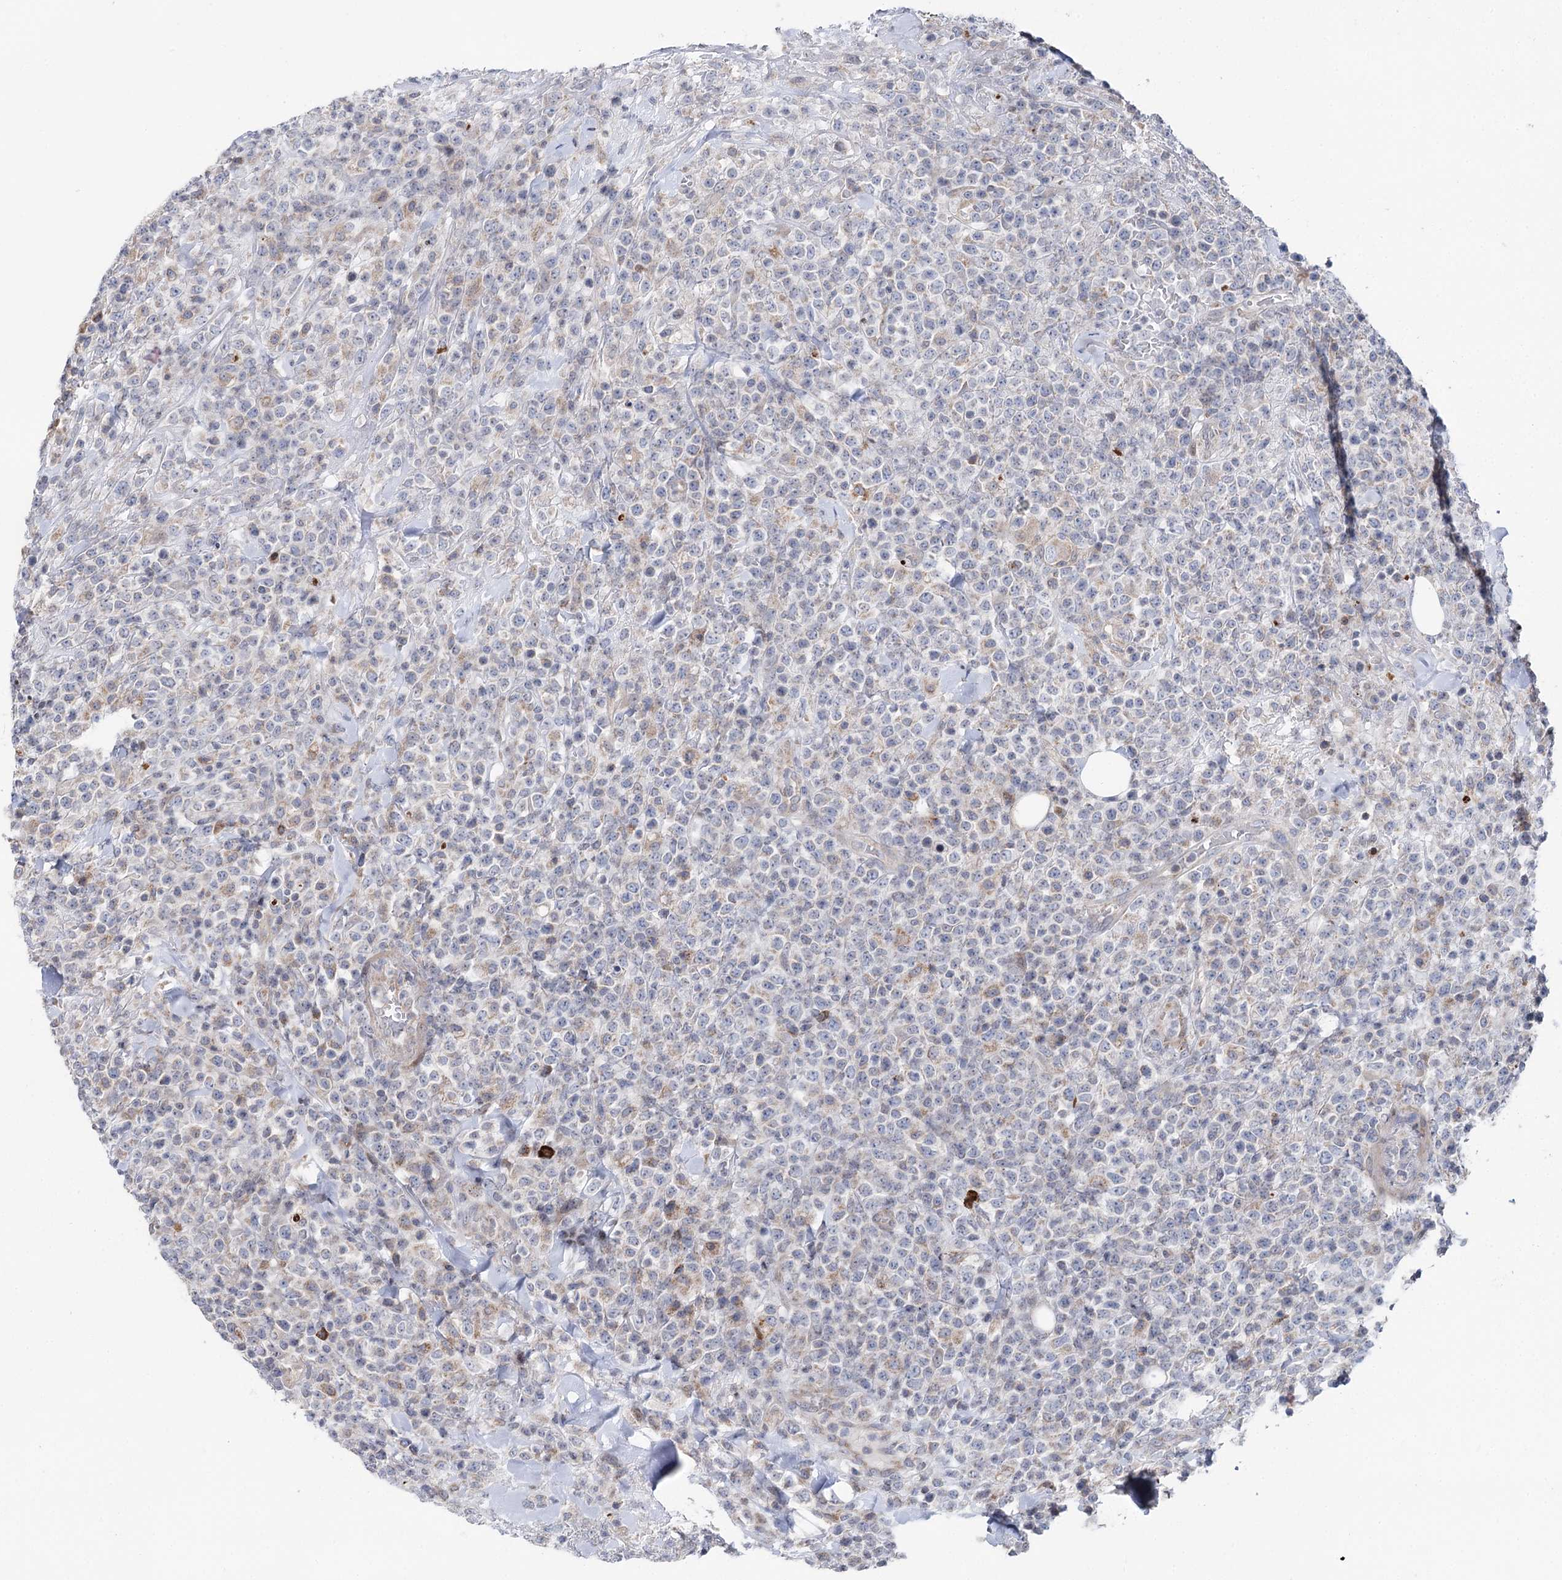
{"staining": {"intensity": "negative", "quantity": "none", "location": "none"}, "tissue": "lymphoma", "cell_type": "Tumor cells", "image_type": "cancer", "snomed": [{"axis": "morphology", "description": "Malignant lymphoma, non-Hodgkin's type, High grade"}, {"axis": "topography", "description": "Colon"}], "caption": "IHC of high-grade malignant lymphoma, non-Hodgkin's type demonstrates no staining in tumor cells.", "gene": "PTGR1", "patient": {"sex": "female", "age": 53}}